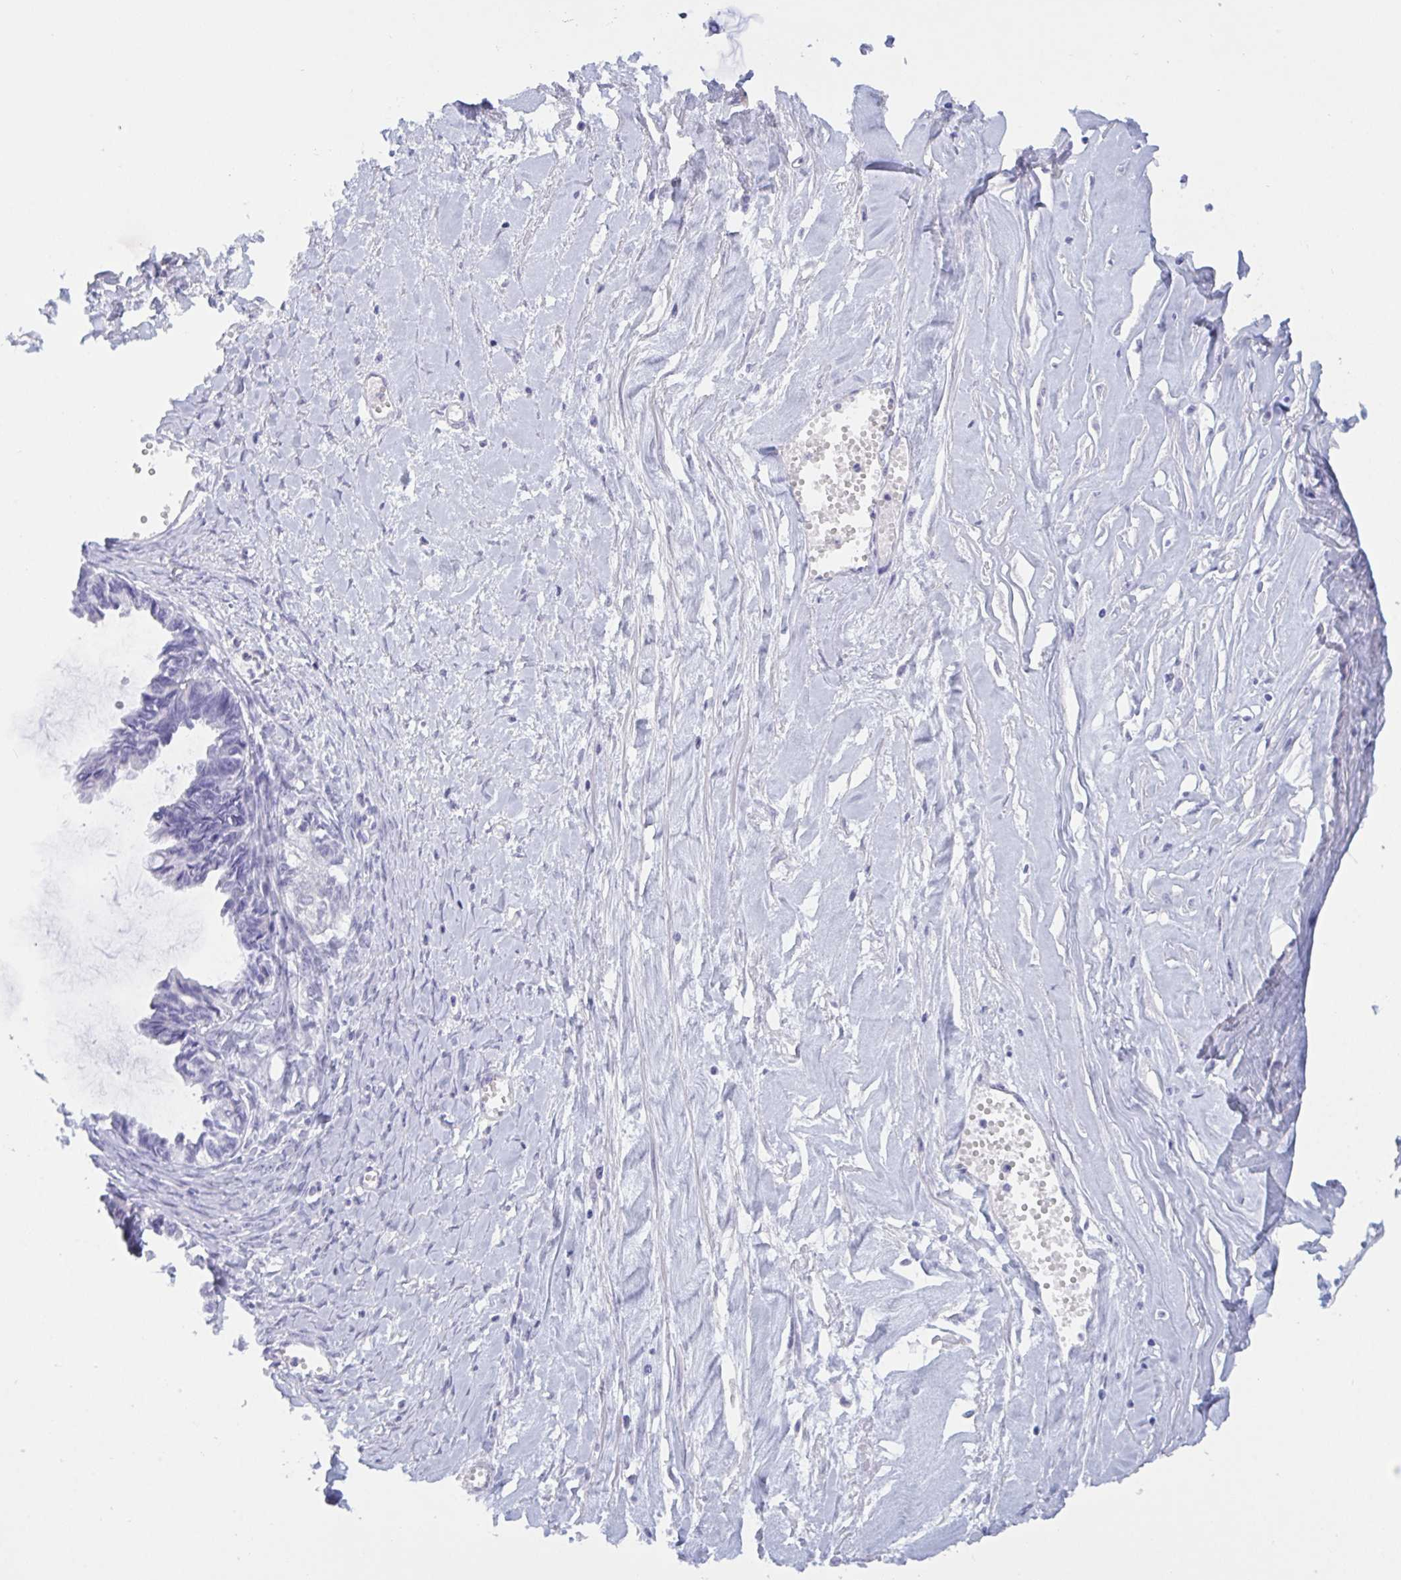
{"staining": {"intensity": "negative", "quantity": "none", "location": "none"}, "tissue": "ovarian cancer", "cell_type": "Tumor cells", "image_type": "cancer", "snomed": [{"axis": "morphology", "description": "Cystadenocarcinoma, mucinous, NOS"}, {"axis": "topography", "description": "Ovary"}], "caption": "Histopathology image shows no protein positivity in tumor cells of ovarian cancer (mucinous cystadenocarcinoma) tissue. (DAB (3,3'-diaminobenzidine) immunohistochemistry with hematoxylin counter stain).", "gene": "OXLD1", "patient": {"sex": "female", "age": 61}}